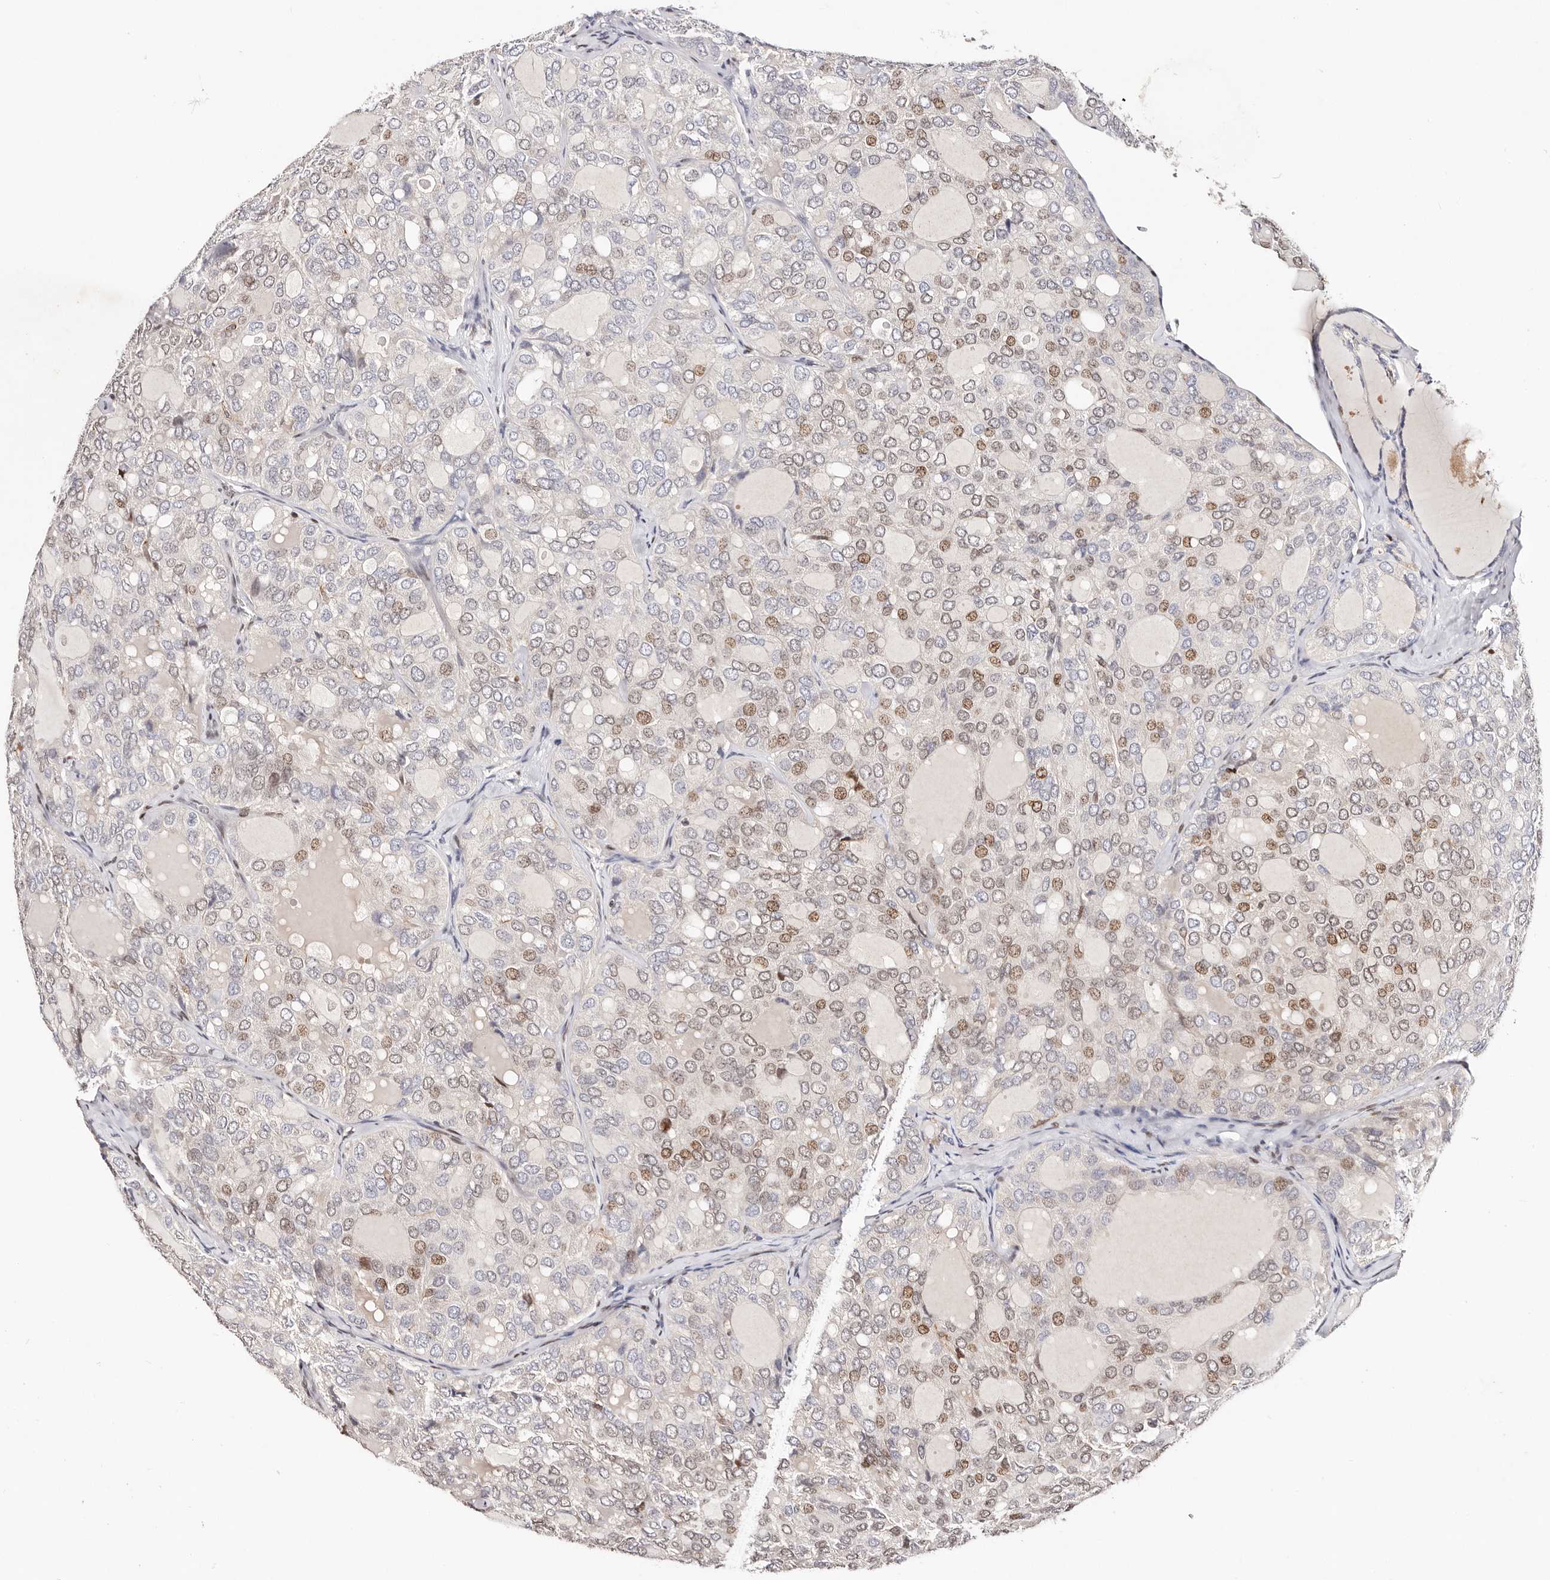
{"staining": {"intensity": "moderate", "quantity": "25%-75%", "location": "nuclear"}, "tissue": "thyroid cancer", "cell_type": "Tumor cells", "image_type": "cancer", "snomed": [{"axis": "morphology", "description": "Follicular adenoma carcinoma, NOS"}, {"axis": "topography", "description": "Thyroid gland"}], "caption": "Immunohistochemistry (IHC) (DAB) staining of human thyroid cancer (follicular adenoma carcinoma) demonstrates moderate nuclear protein positivity in approximately 25%-75% of tumor cells.", "gene": "IQGAP3", "patient": {"sex": "male", "age": 75}}